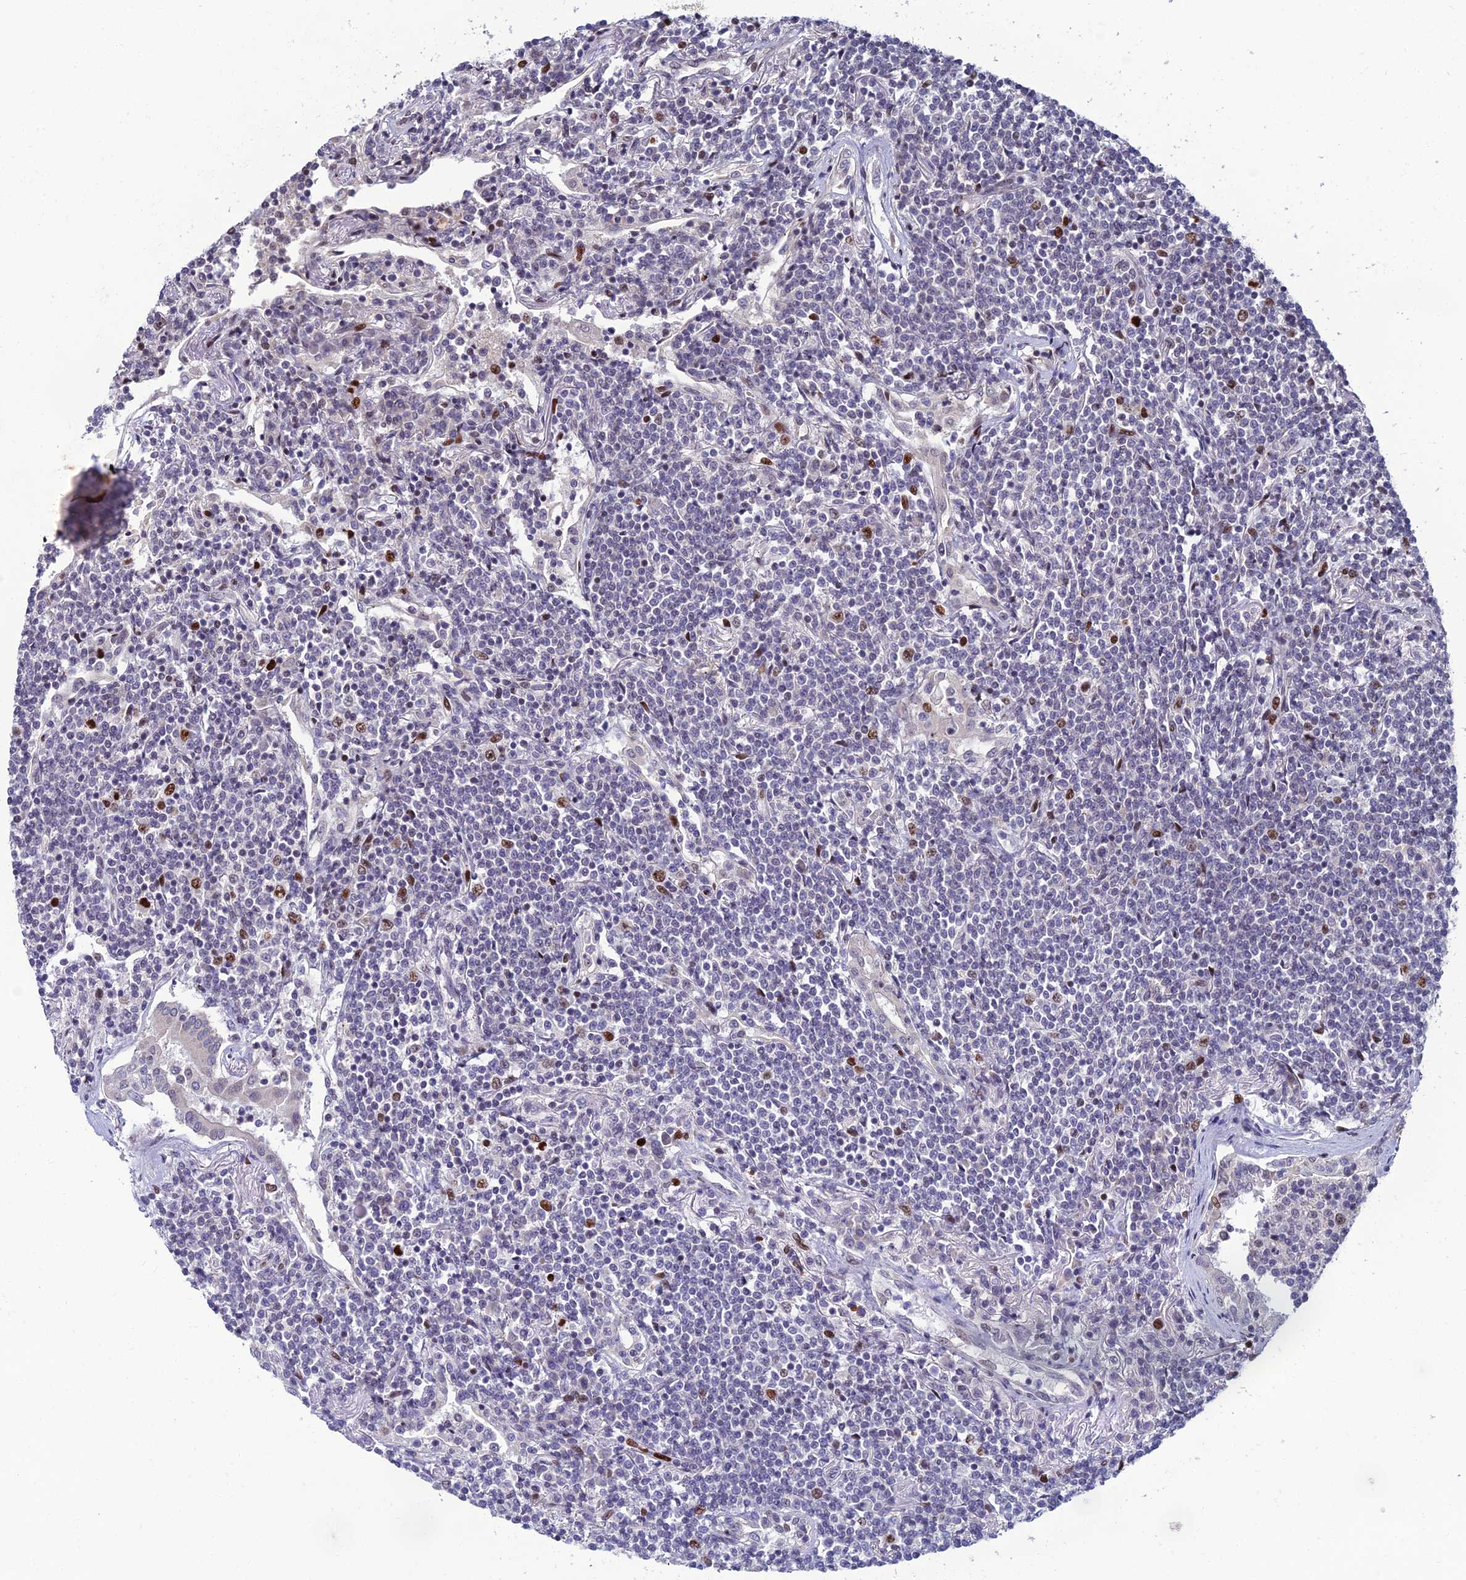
{"staining": {"intensity": "negative", "quantity": "none", "location": "none"}, "tissue": "lymphoma", "cell_type": "Tumor cells", "image_type": "cancer", "snomed": [{"axis": "morphology", "description": "Malignant lymphoma, non-Hodgkin's type, Low grade"}, {"axis": "topography", "description": "Lung"}], "caption": "Tumor cells show no significant protein expression in malignant lymphoma, non-Hodgkin's type (low-grade).", "gene": "TAF9B", "patient": {"sex": "female", "age": 71}}